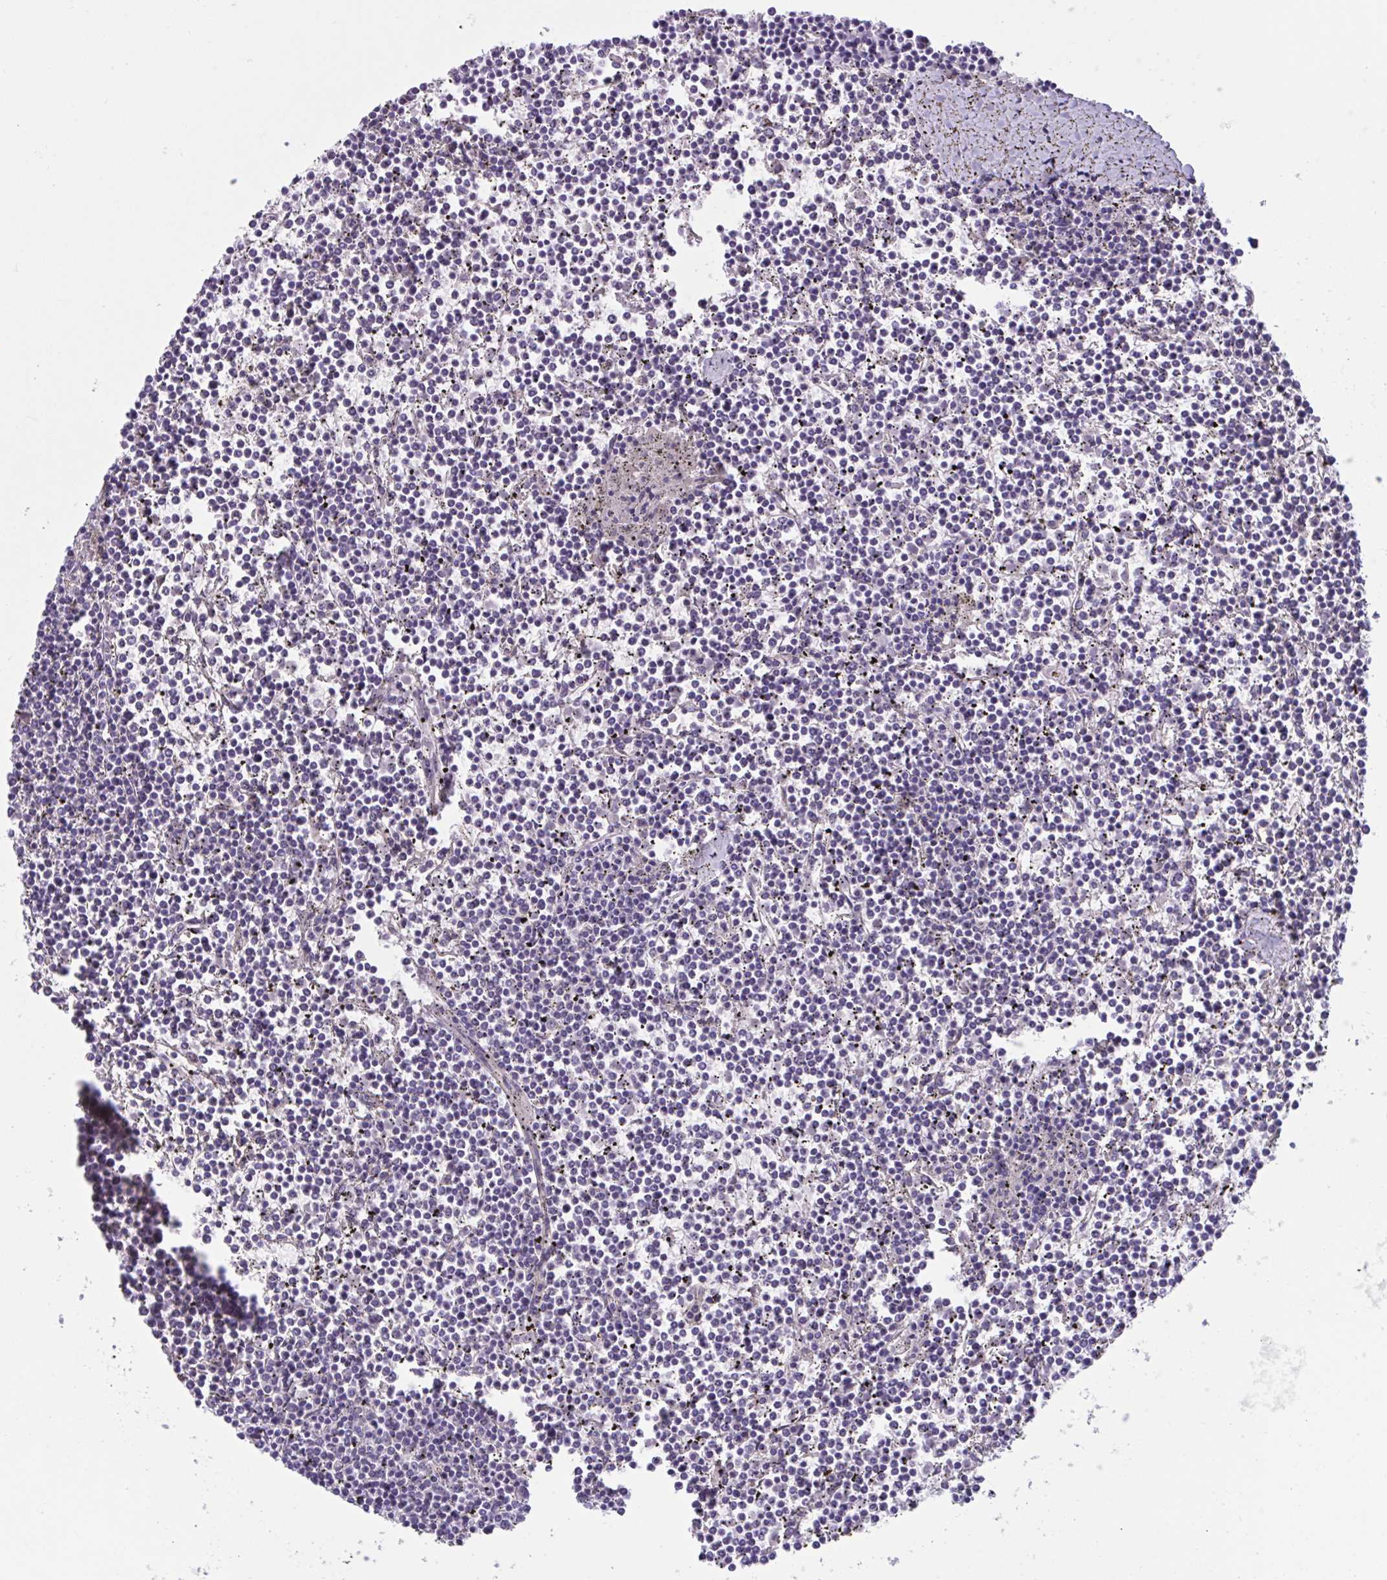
{"staining": {"intensity": "negative", "quantity": "none", "location": "none"}, "tissue": "lymphoma", "cell_type": "Tumor cells", "image_type": "cancer", "snomed": [{"axis": "morphology", "description": "Malignant lymphoma, non-Hodgkin's type, Low grade"}, {"axis": "topography", "description": "Spleen"}], "caption": "Tumor cells show no significant protein positivity in malignant lymphoma, non-Hodgkin's type (low-grade). (Immunohistochemistry (ihc), brightfield microscopy, high magnification).", "gene": "TTC7B", "patient": {"sex": "female", "age": 19}}